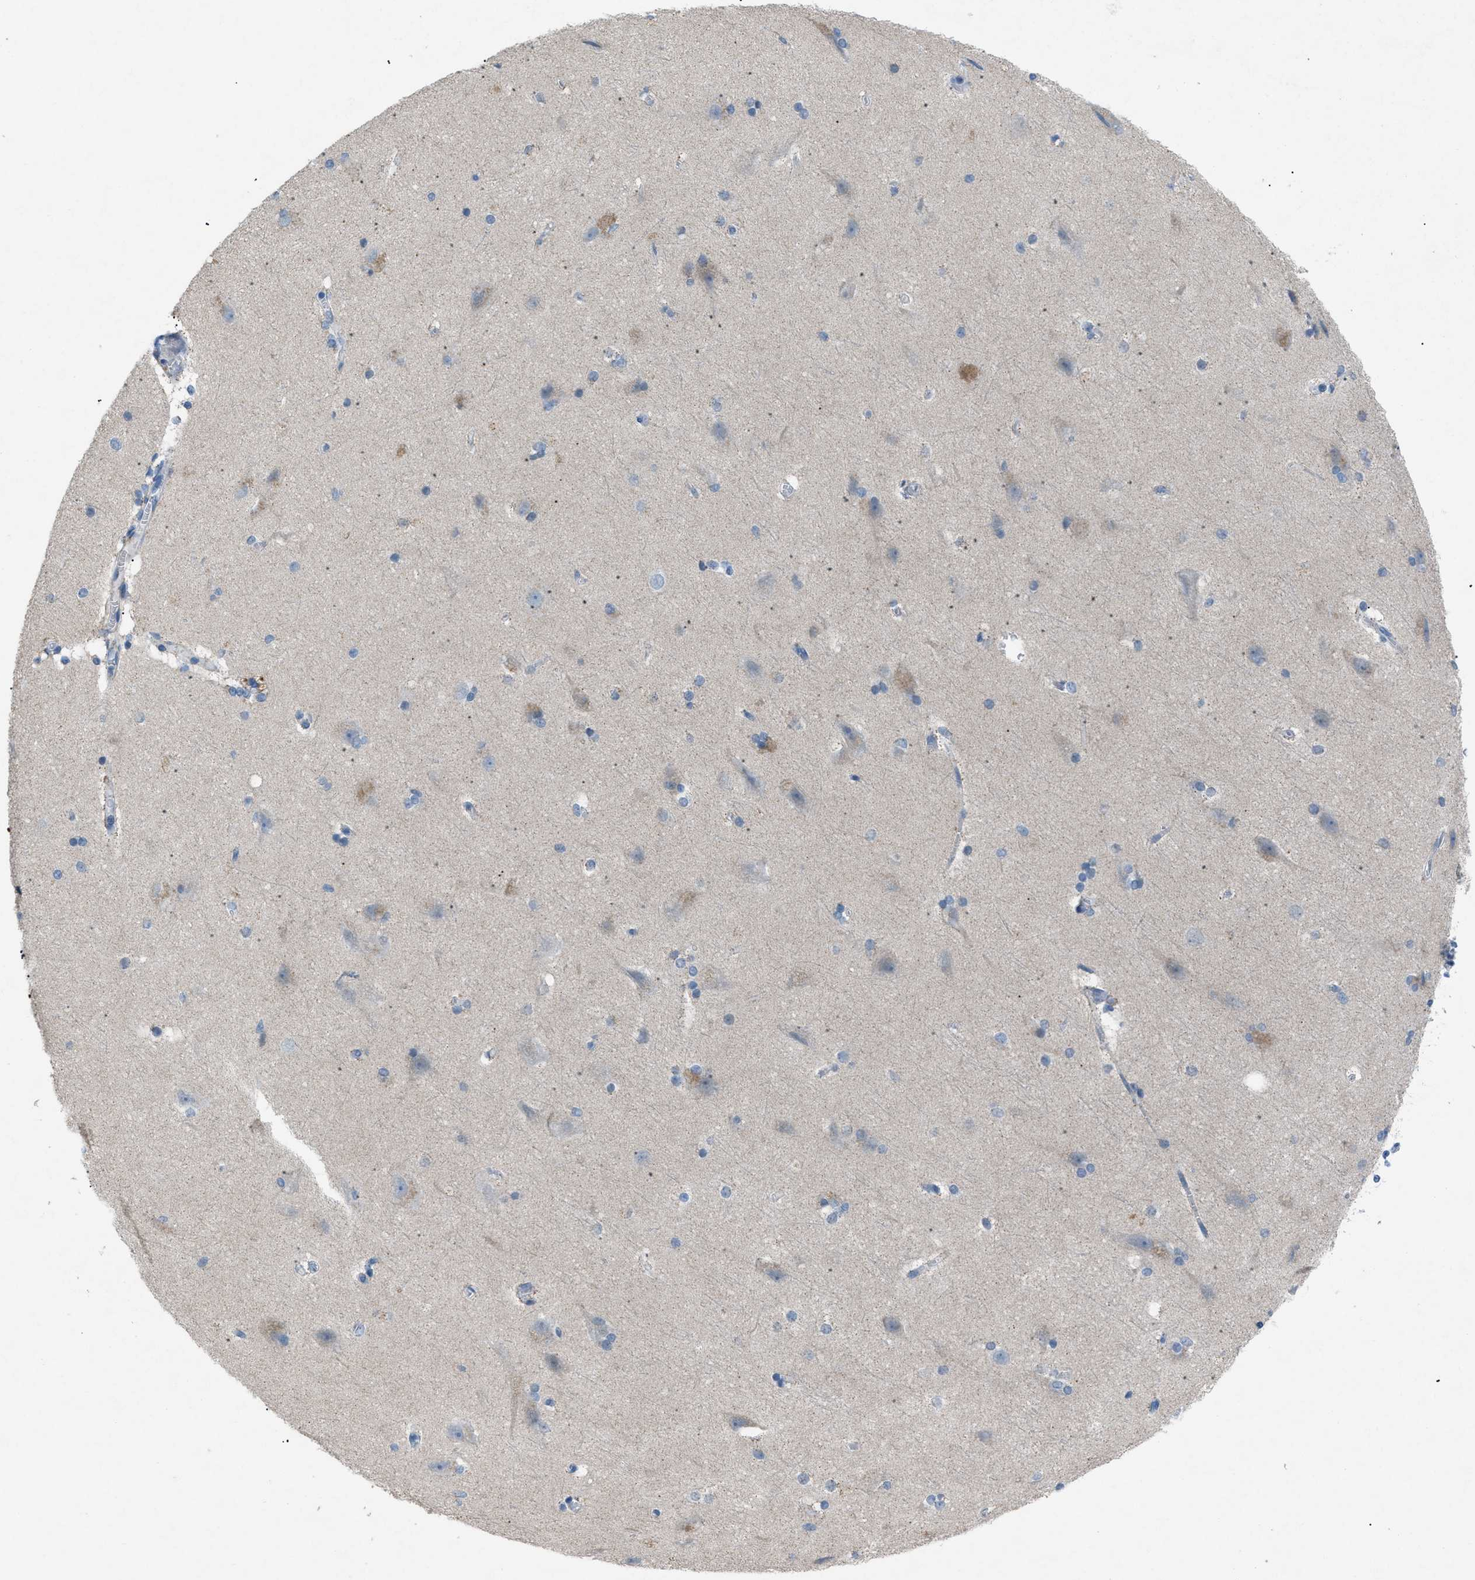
{"staining": {"intensity": "negative", "quantity": "none", "location": "none"}, "tissue": "cerebral cortex", "cell_type": "Endothelial cells", "image_type": "normal", "snomed": [{"axis": "morphology", "description": "Normal tissue, NOS"}, {"axis": "topography", "description": "Cerebral cortex"}, {"axis": "topography", "description": "Hippocampus"}], "caption": "This is an immunohistochemistry (IHC) micrograph of unremarkable human cerebral cortex. There is no expression in endothelial cells.", "gene": "TASOR", "patient": {"sex": "female", "age": 19}}